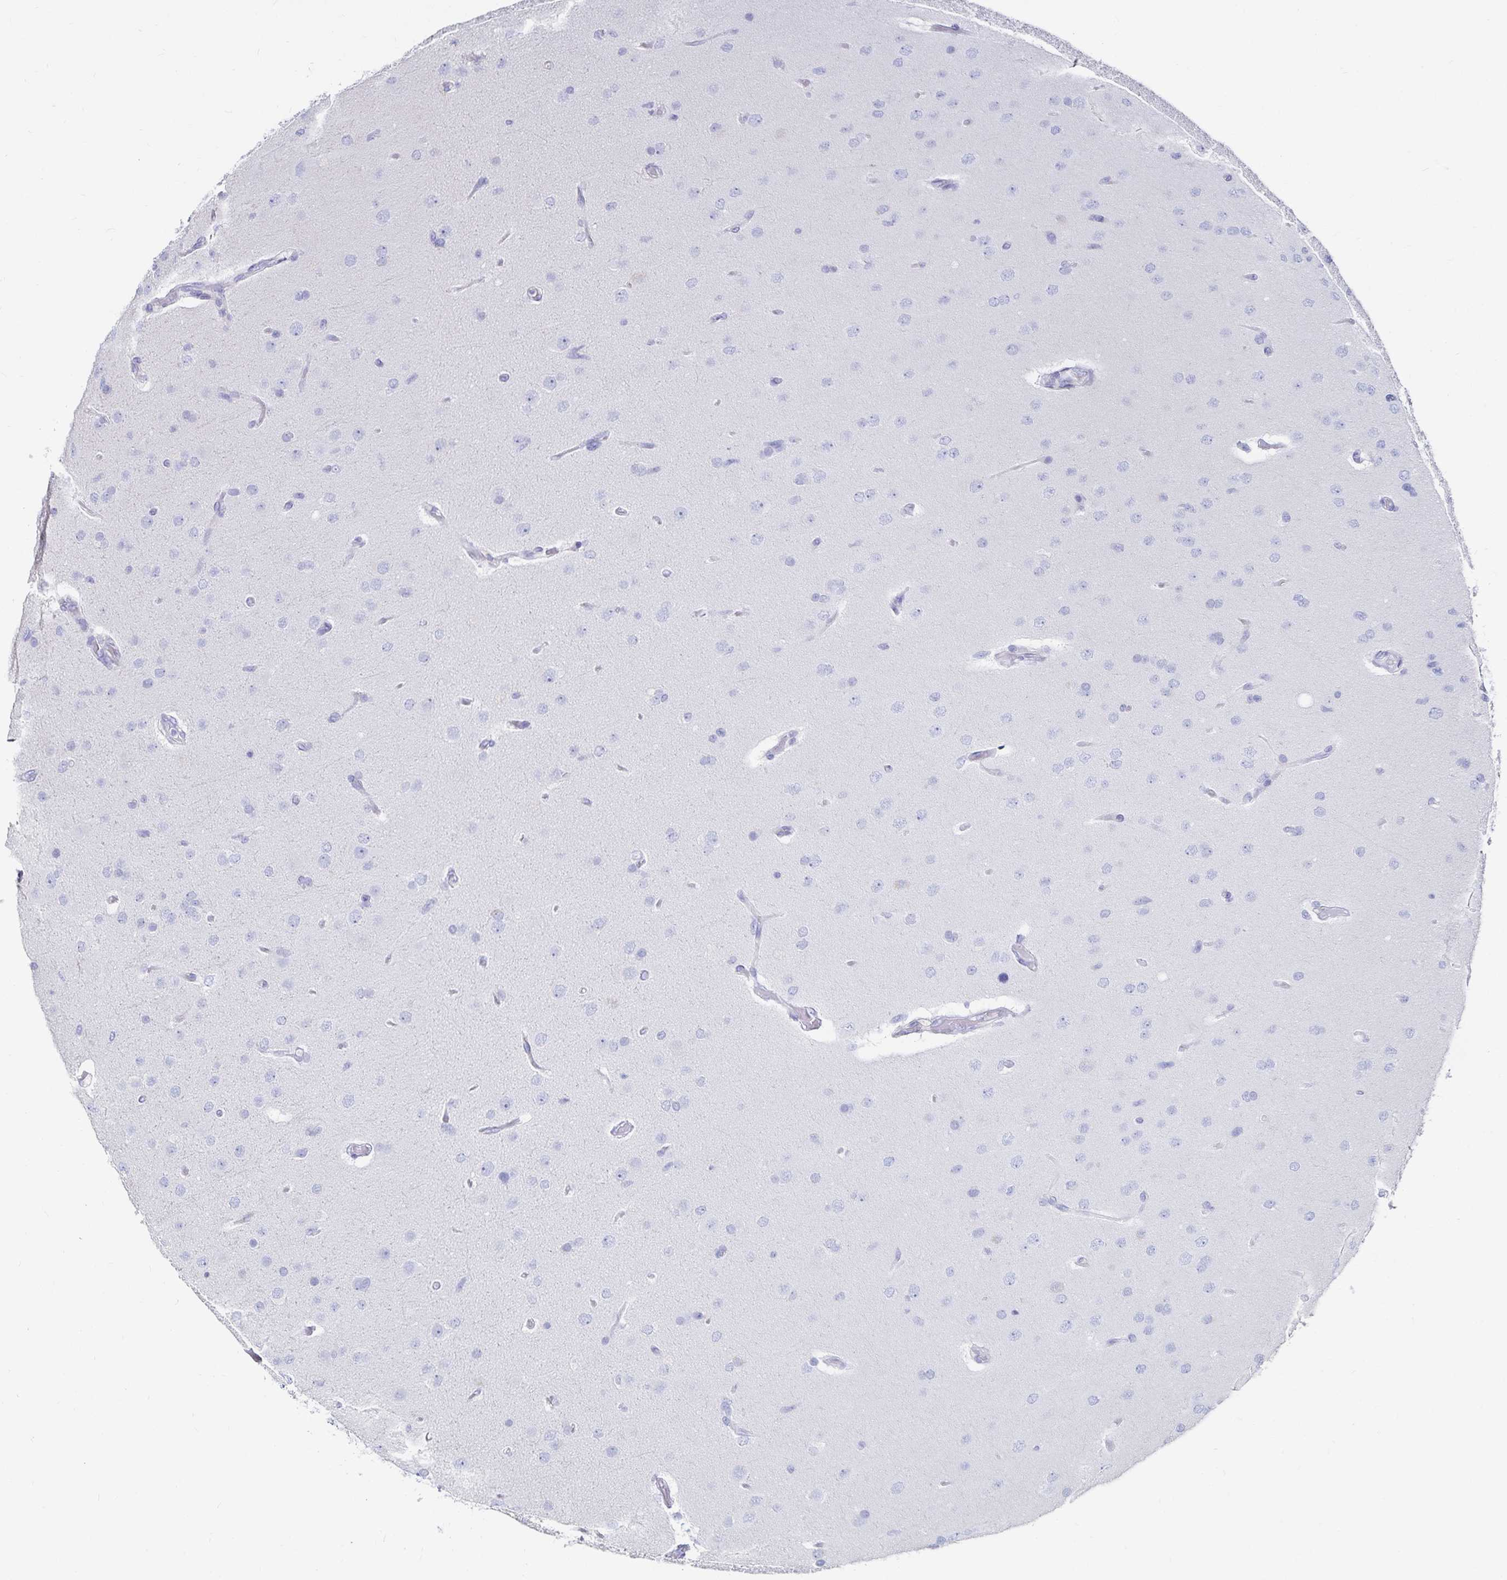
{"staining": {"intensity": "negative", "quantity": "none", "location": "none"}, "tissue": "glioma", "cell_type": "Tumor cells", "image_type": "cancer", "snomed": [{"axis": "morphology", "description": "Glioma, malignant, High grade"}, {"axis": "topography", "description": "Brain"}], "caption": "This is an immunohistochemistry micrograph of high-grade glioma (malignant). There is no positivity in tumor cells.", "gene": "TNIP1", "patient": {"sex": "male", "age": 53}}